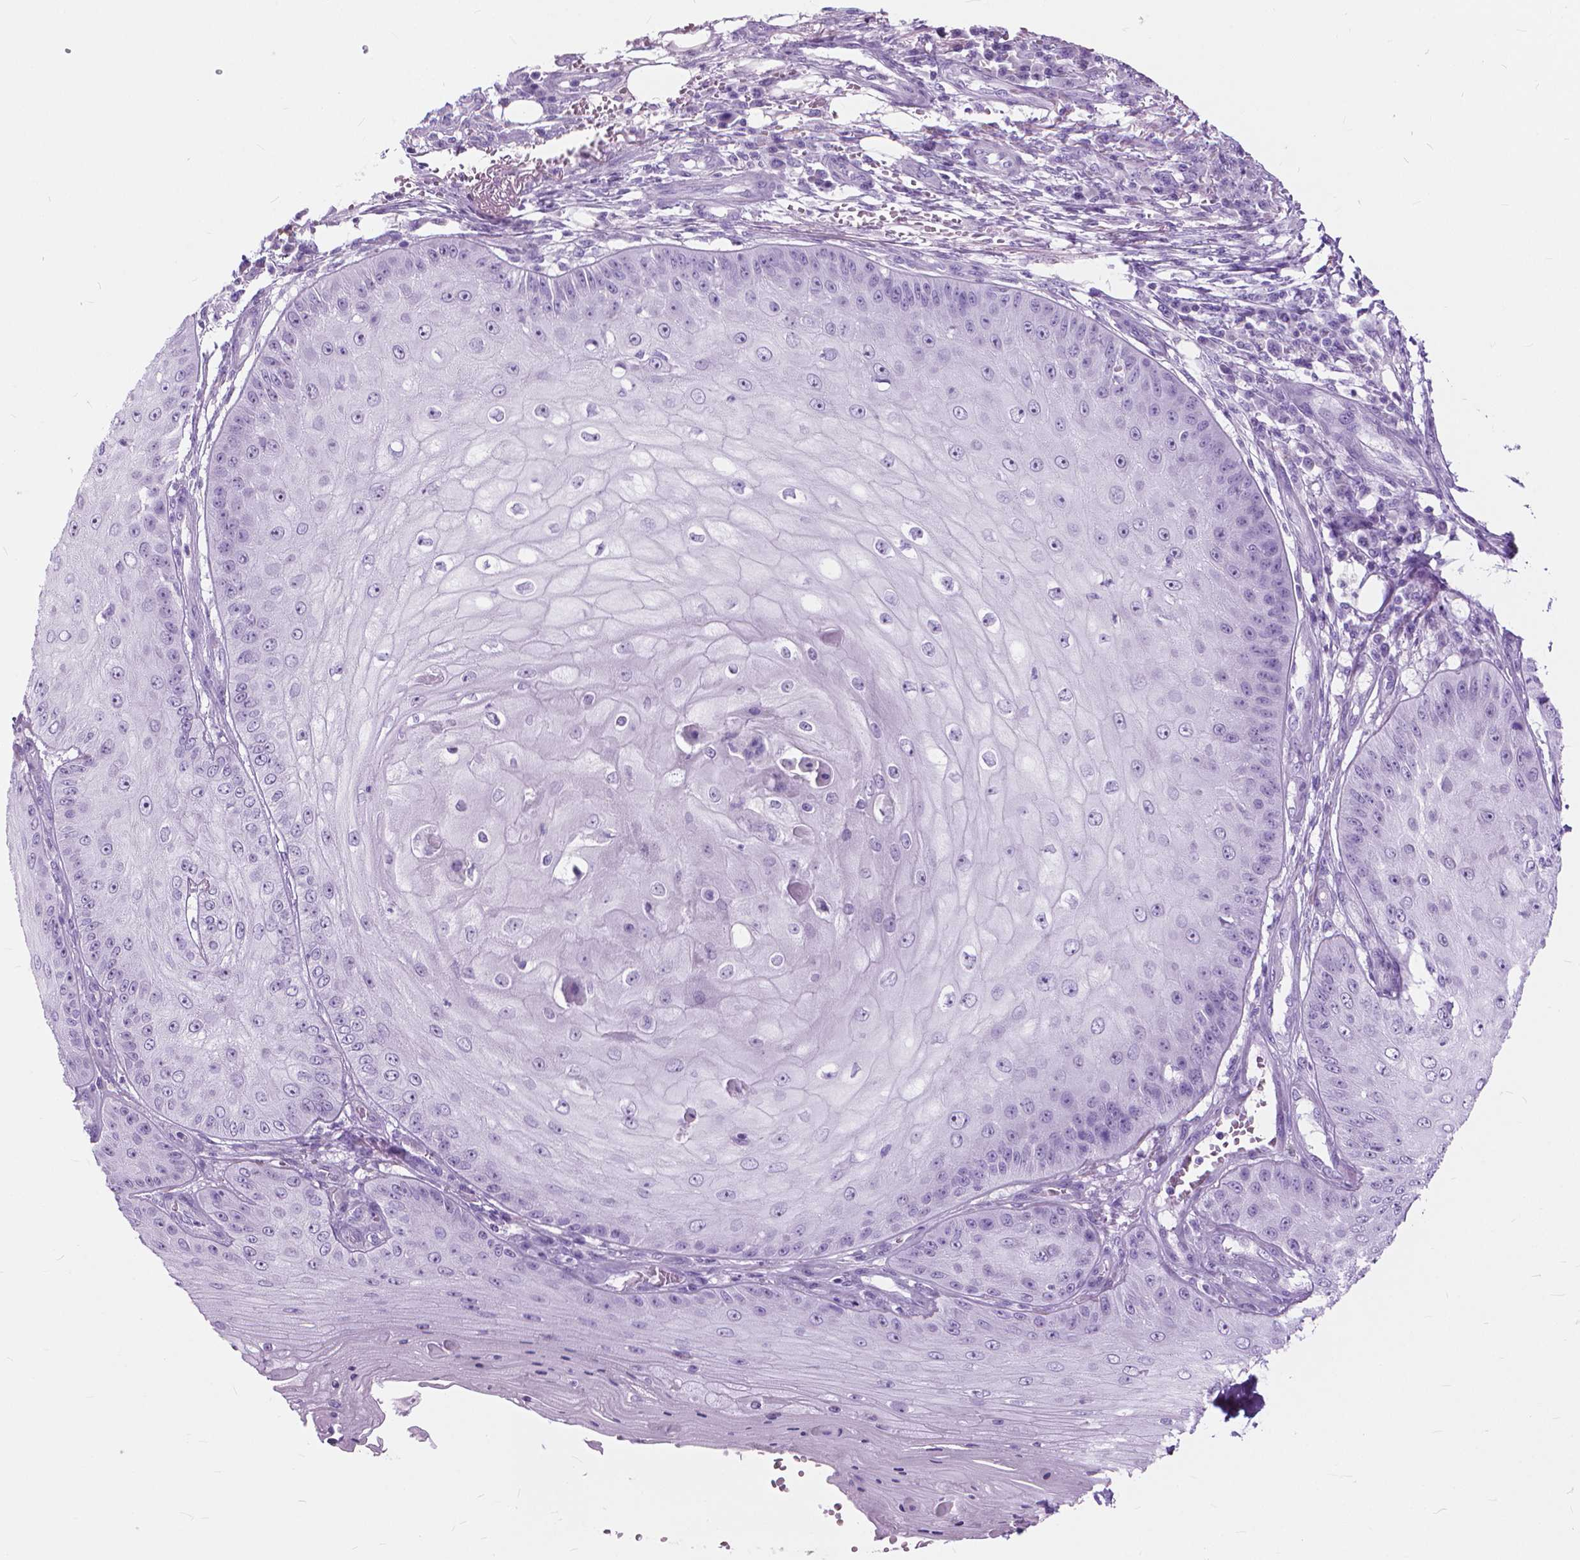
{"staining": {"intensity": "negative", "quantity": "none", "location": "none"}, "tissue": "skin cancer", "cell_type": "Tumor cells", "image_type": "cancer", "snomed": [{"axis": "morphology", "description": "Squamous cell carcinoma, NOS"}, {"axis": "topography", "description": "Skin"}], "caption": "Tumor cells are negative for protein expression in human skin cancer.", "gene": "HTR2B", "patient": {"sex": "male", "age": 70}}